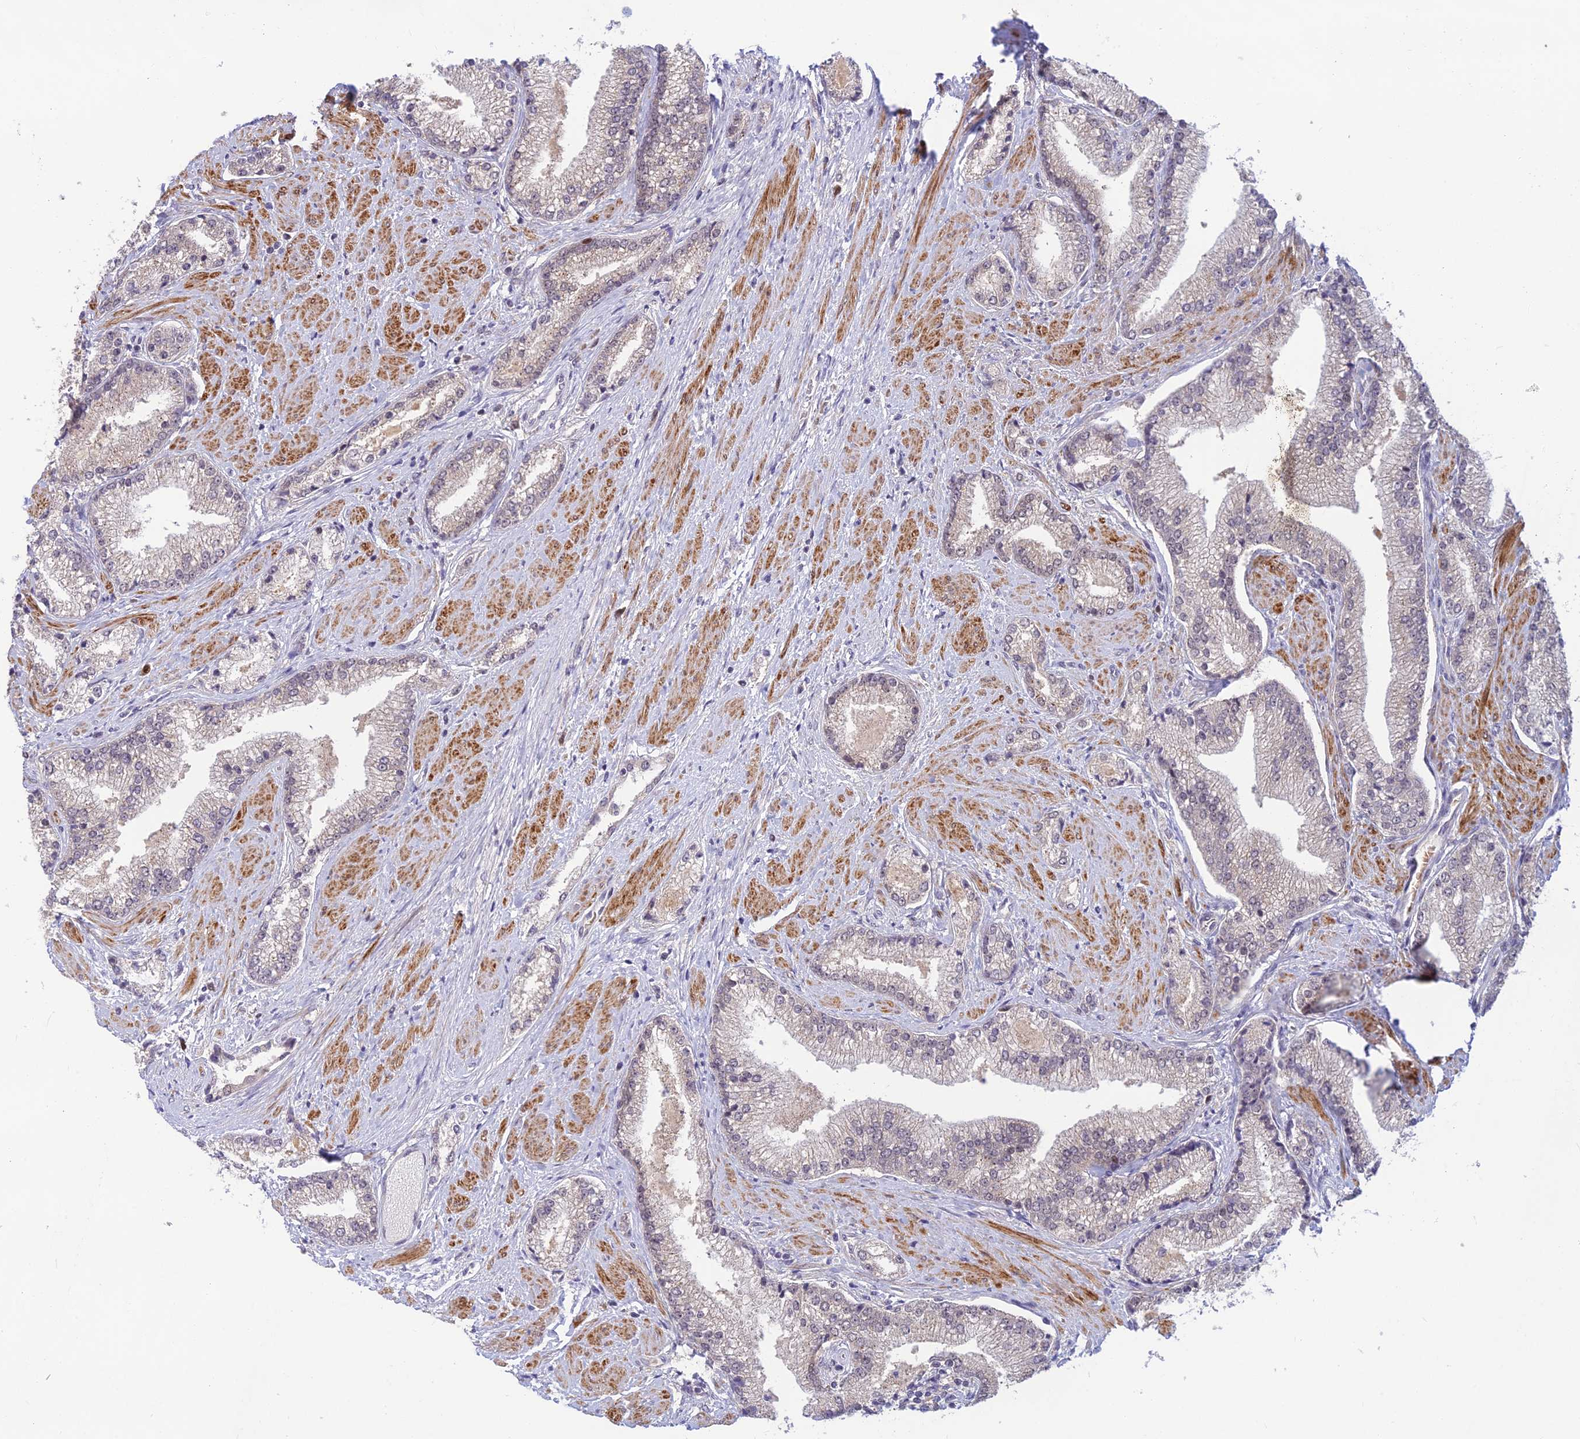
{"staining": {"intensity": "negative", "quantity": "none", "location": "none"}, "tissue": "prostate cancer", "cell_type": "Tumor cells", "image_type": "cancer", "snomed": [{"axis": "morphology", "description": "Adenocarcinoma, High grade"}, {"axis": "topography", "description": "Prostate"}], "caption": "Immunohistochemistry image of prostate cancer (adenocarcinoma (high-grade)) stained for a protein (brown), which exhibits no positivity in tumor cells. (DAB IHC visualized using brightfield microscopy, high magnification).", "gene": "ASPDH", "patient": {"sex": "male", "age": 67}}